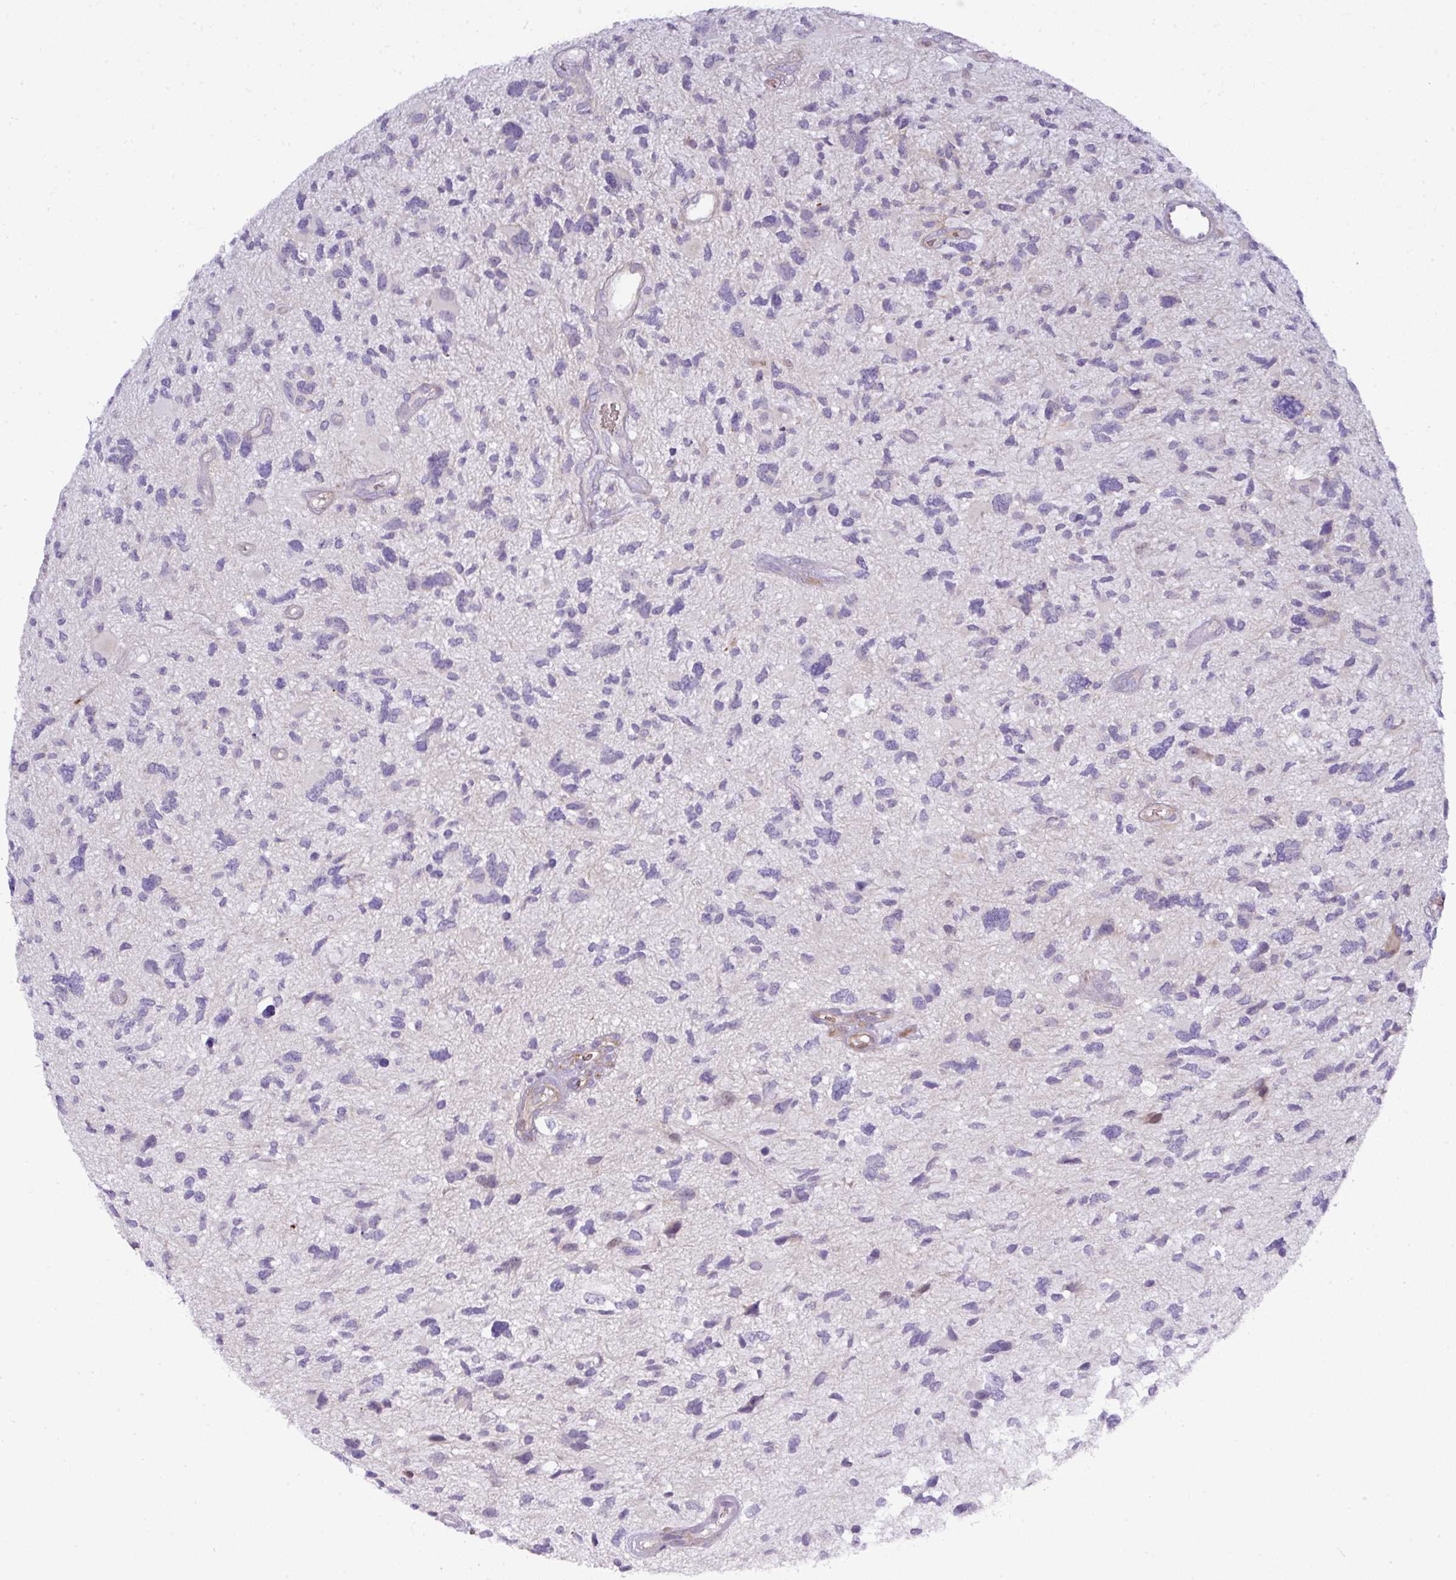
{"staining": {"intensity": "negative", "quantity": "none", "location": "none"}, "tissue": "glioma", "cell_type": "Tumor cells", "image_type": "cancer", "snomed": [{"axis": "morphology", "description": "Glioma, malignant, High grade"}, {"axis": "topography", "description": "Brain"}], "caption": "Immunohistochemistry histopathology image of human malignant high-grade glioma stained for a protein (brown), which reveals no positivity in tumor cells.", "gene": "ATP6V1F", "patient": {"sex": "female", "age": 11}}